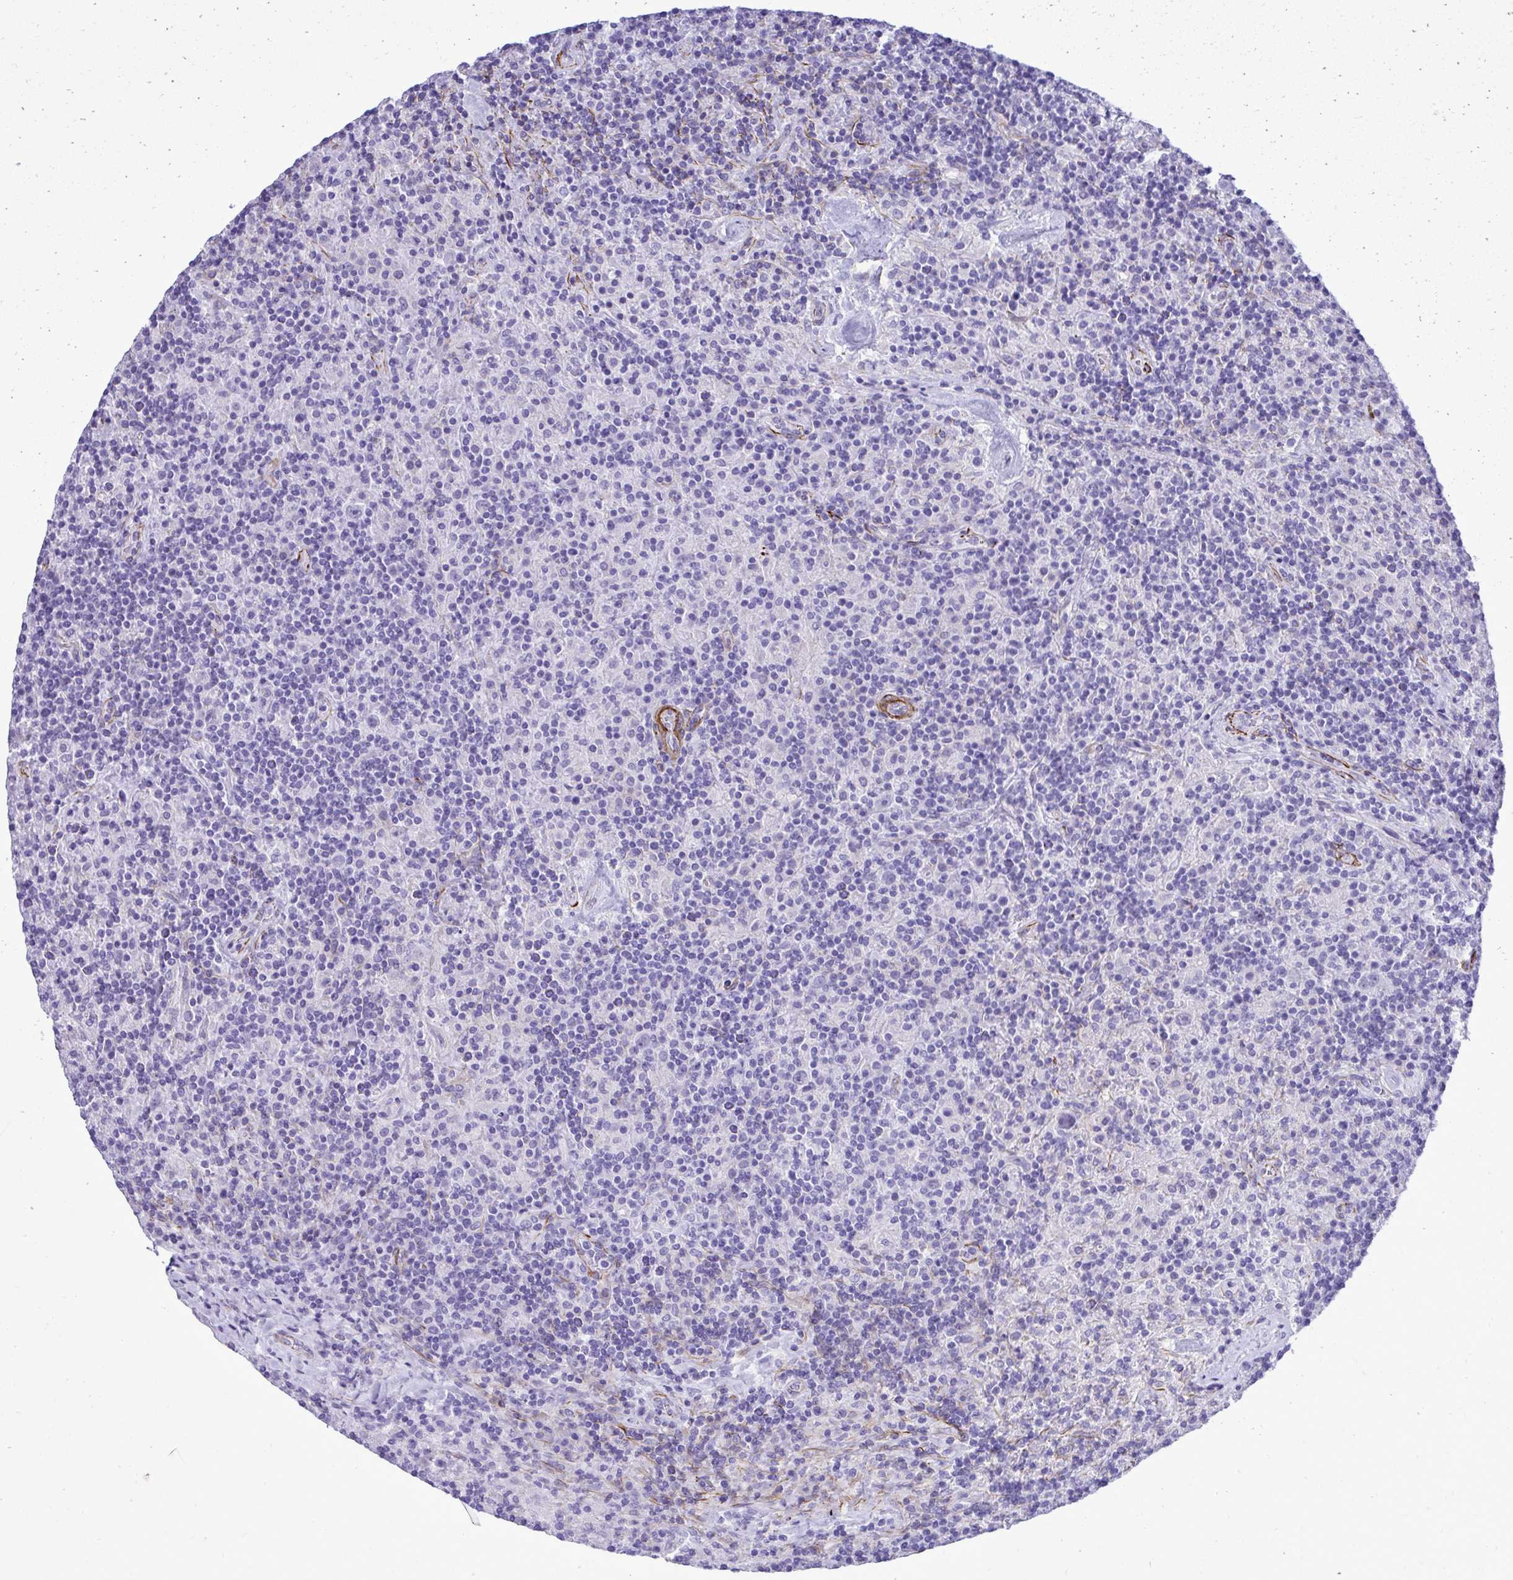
{"staining": {"intensity": "negative", "quantity": "none", "location": "none"}, "tissue": "lymphoma", "cell_type": "Tumor cells", "image_type": "cancer", "snomed": [{"axis": "morphology", "description": "Hodgkin's disease, NOS"}, {"axis": "topography", "description": "Lymph node"}], "caption": "DAB immunohistochemical staining of Hodgkin's disease demonstrates no significant staining in tumor cells.", "gene": "PITPNM3", "patient": {"sex": "male", "age": 70}}